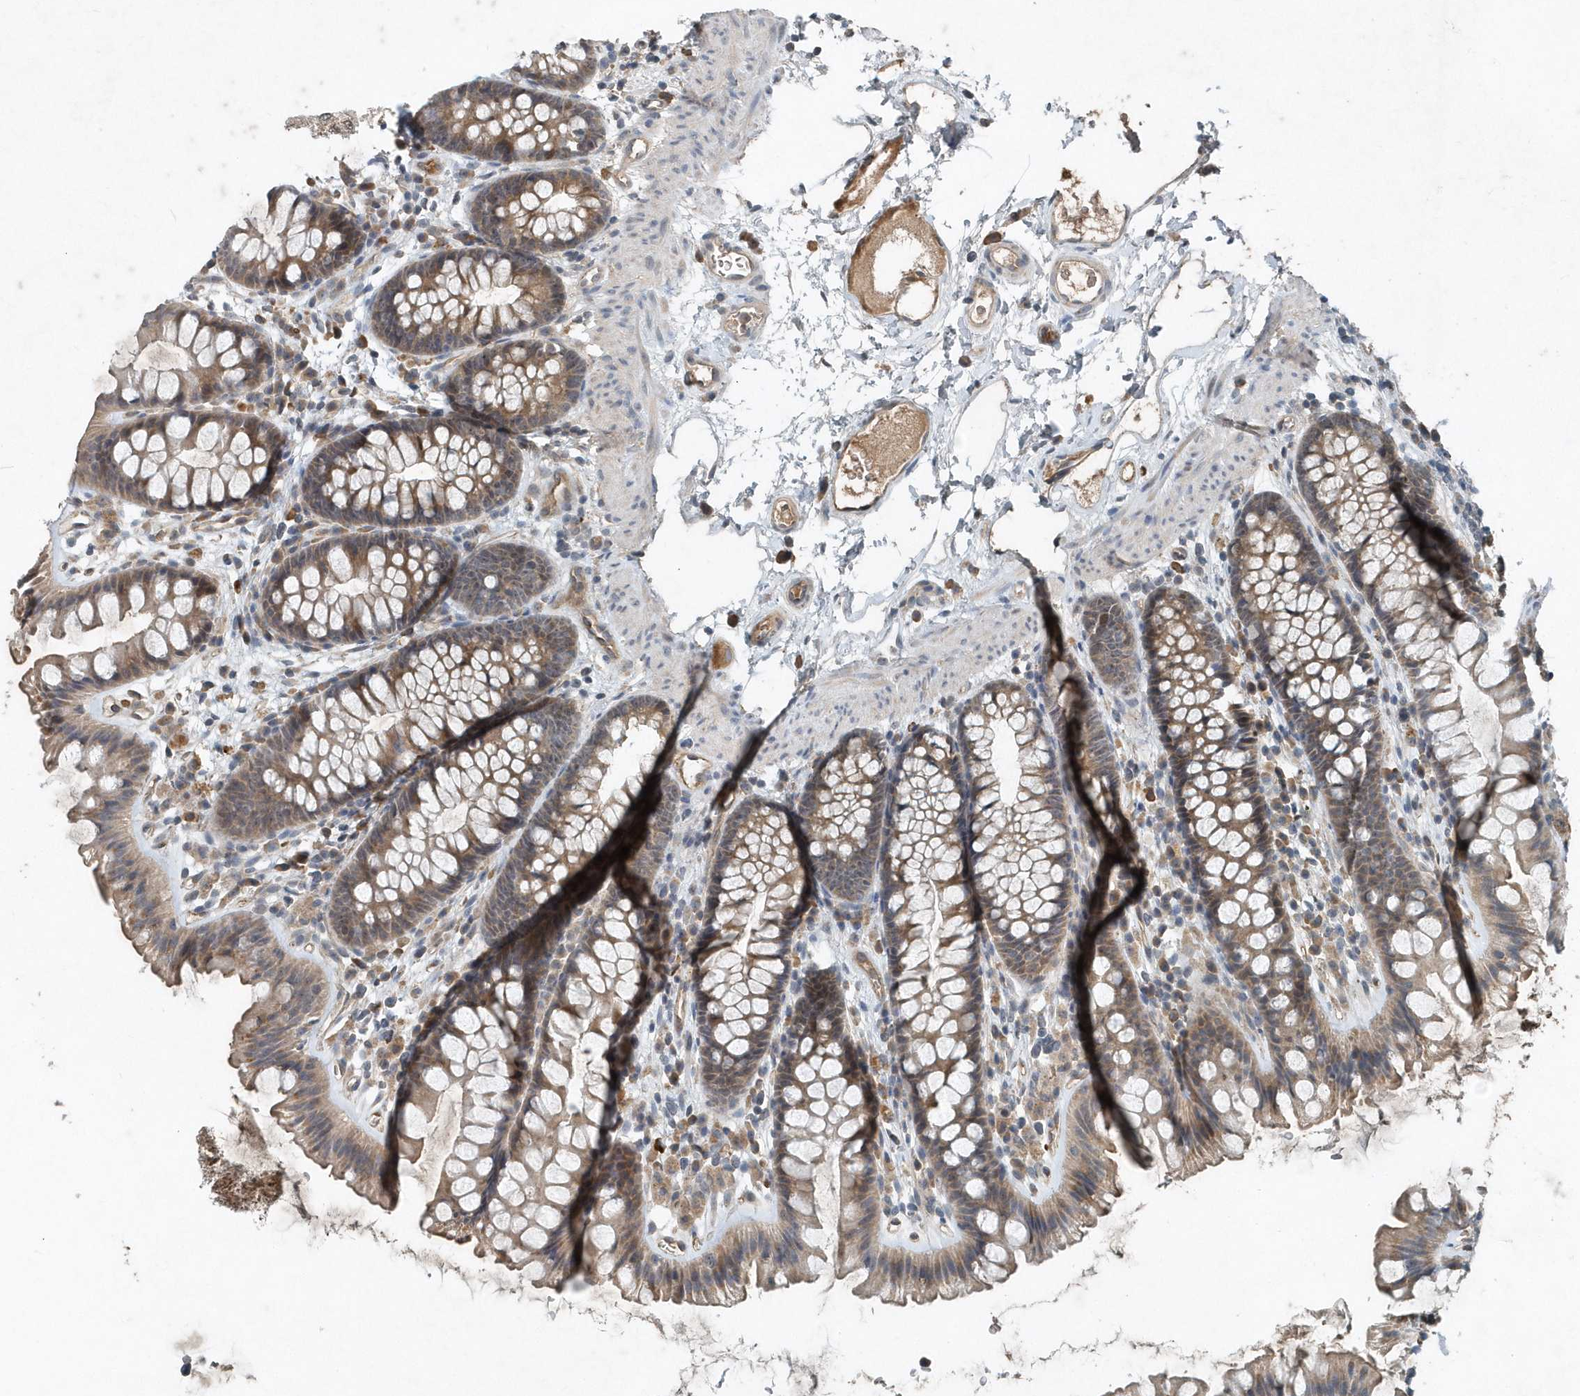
{"staining": {"intensity": "weak", "quantity": "25%-75%", "location": "cytoplasmic/membranous"}, "tissue": "colon", "cell_type": "Endothelial cells", "image_type": "normal", "snomed": [{"axis": "morphology", "description": "Normal tissue, NOS"}, {"axis": "topography", "description": "Colon"}], "caption": "Approximately 25%-75% of endothelial cells in benign colon show weak cytoplasmic/membranous protein expression as visualized by brown immunohistochemical staining.", "gene": "SCFD2", "patient": {"sex": "female", "age": 62}}